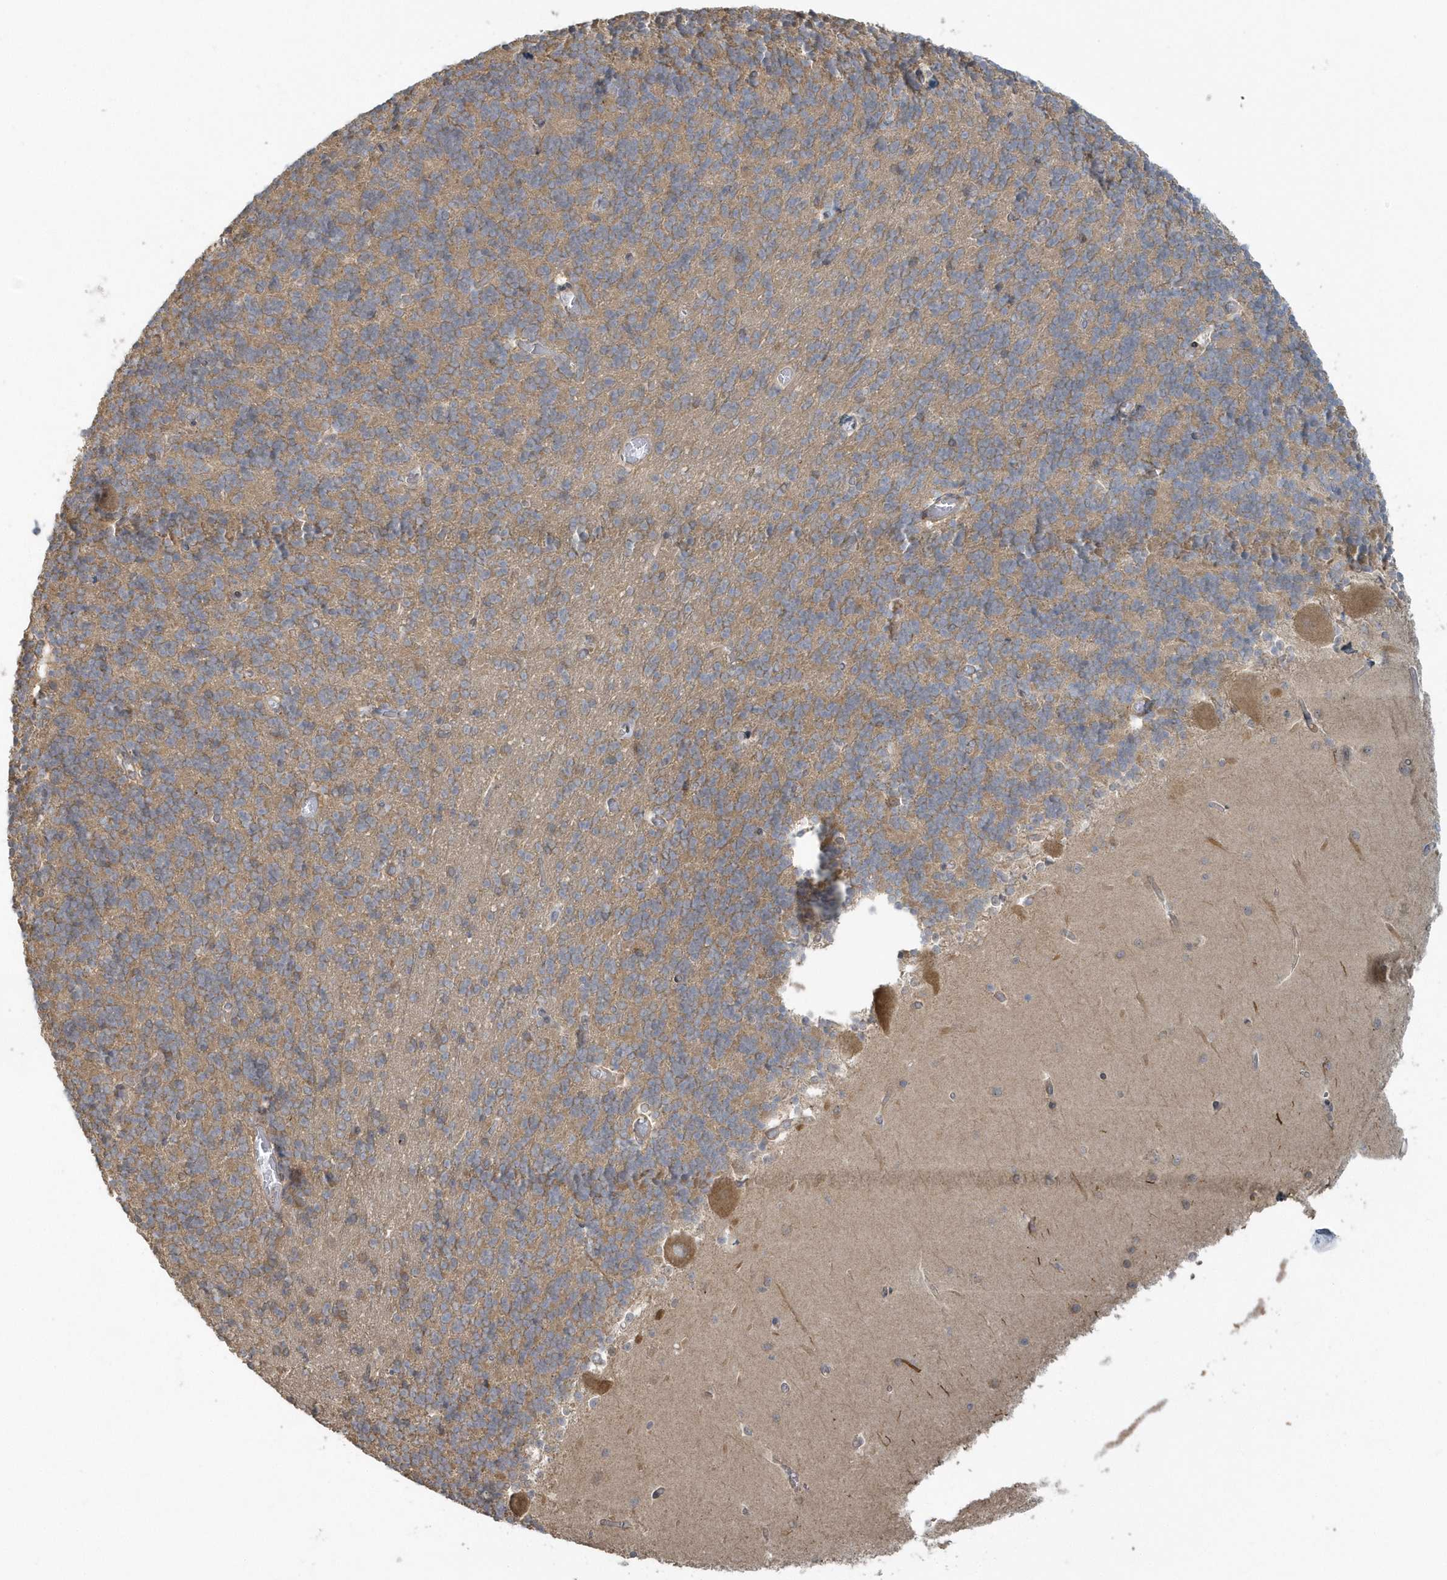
{"staining": {"intensity": "moderate", "quantity": ">75%", "location": "cytoplasmic/membranous"}, "tissue": "cerebellum", "cell_type": "Cells in granular layer", "image_type": "normal", "snomed": [{"axis": "morphology", "description": "Normal tissue, NOS"}, {"axis": "topography", "description": "Cerebellum"}], "caption": "Protein positivity by IHC exhibits moderate cytoplasmic/membranous expression in about >75% of cells in granular layer in normal cerebellum.", "gene": "THG1L", "patient": {"sex": "male", "age": 37}}